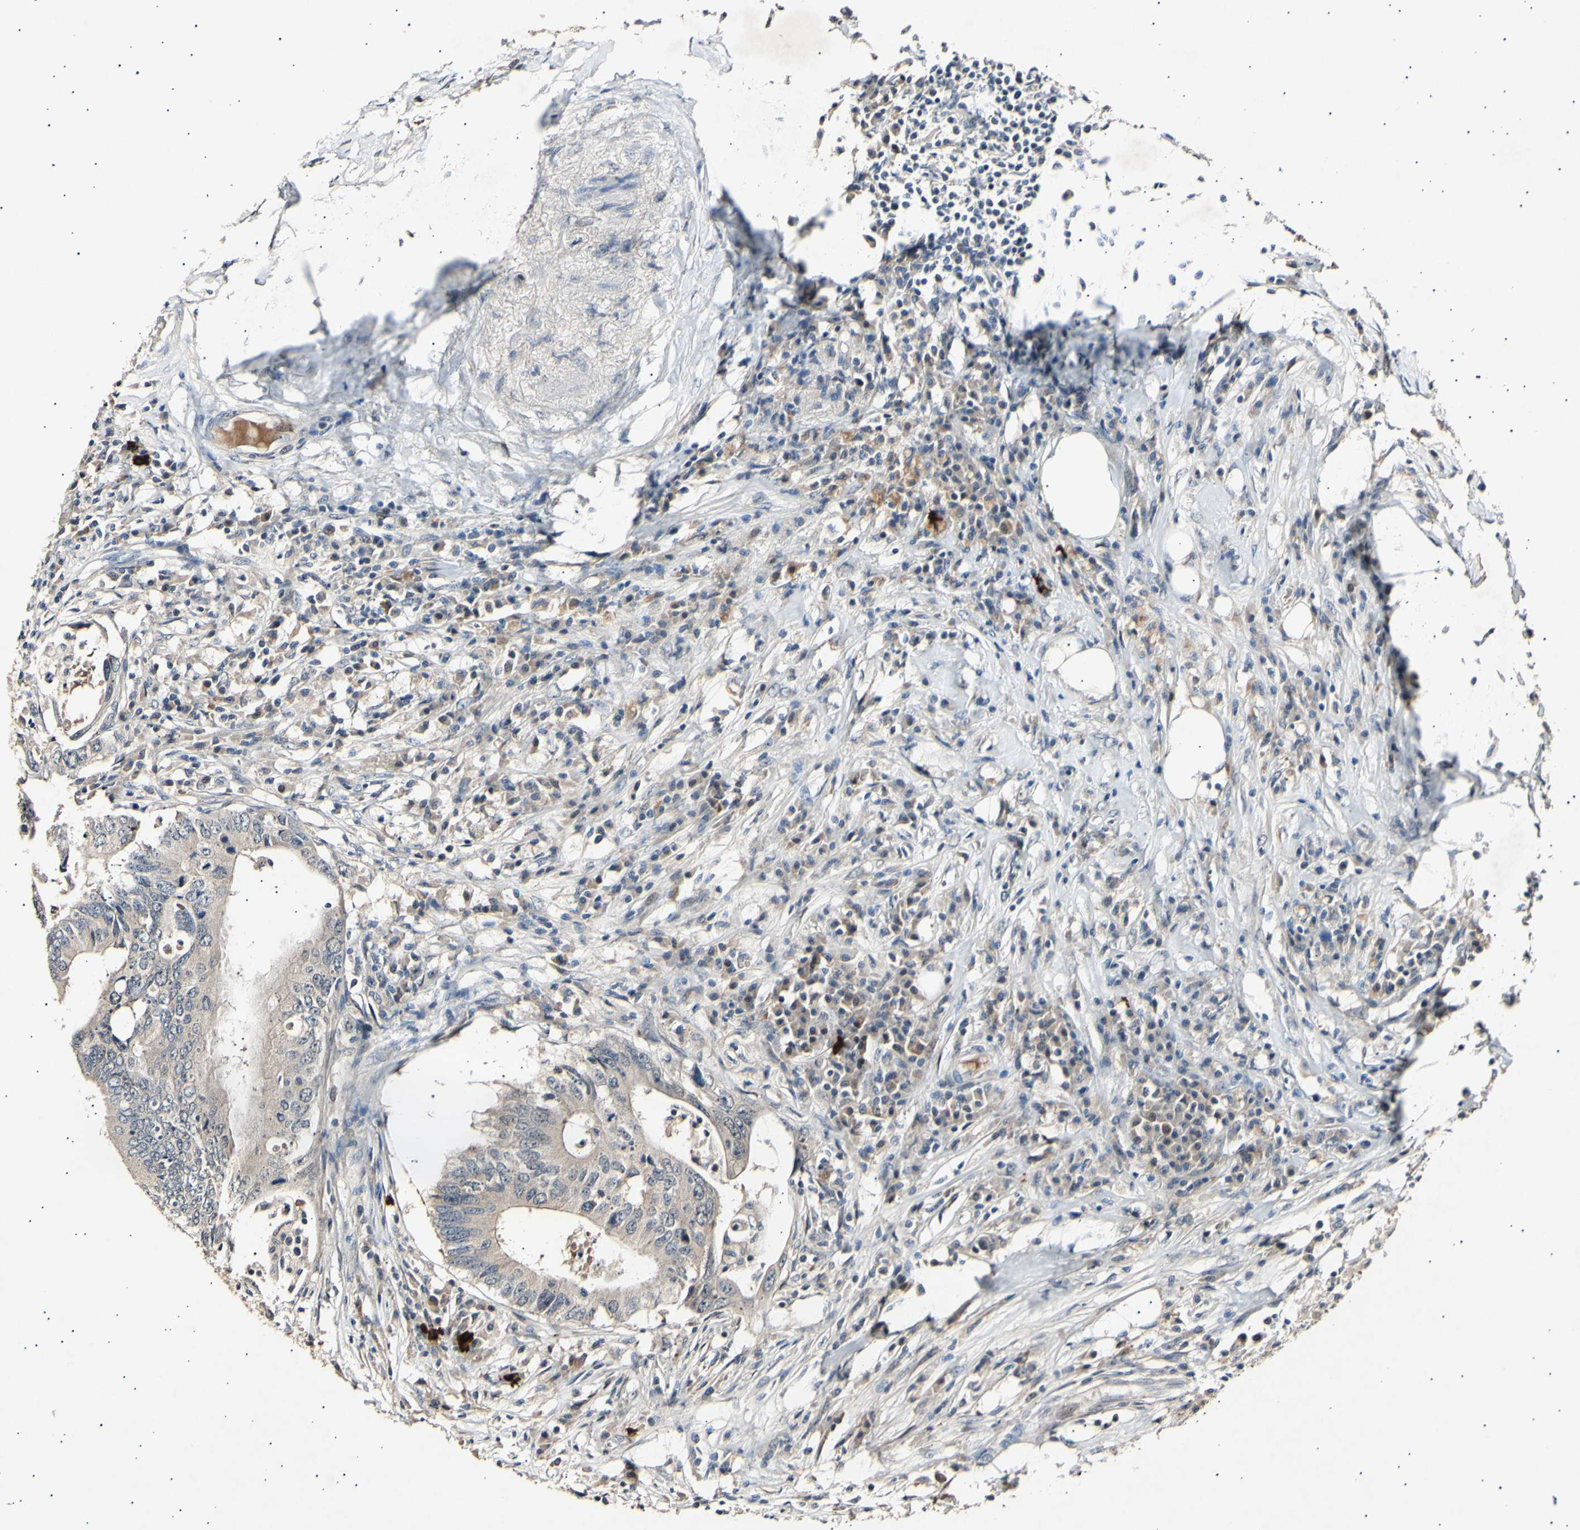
{"staining": {"intensity": "weak", "quantity": ">75%", "location": "cytoplasmic/membranous"}, "tissue": "colorectal cancer", "cell_type": "Tumor cells", "image_type": "cancer", "snomed": [{"axis": "morphology", "description": "Adenocarcinoma, NOS"}, {"axis": "topography", "description": "Colon"}], "caption": "Protein staining of adenocarcinoma (colorectal) tissue displays weak cytoplasmic/membranous expression in approximately >75% of tumor cells.", "gene": "ADCY3", "patient": {"sex": "male", "age": 71}}